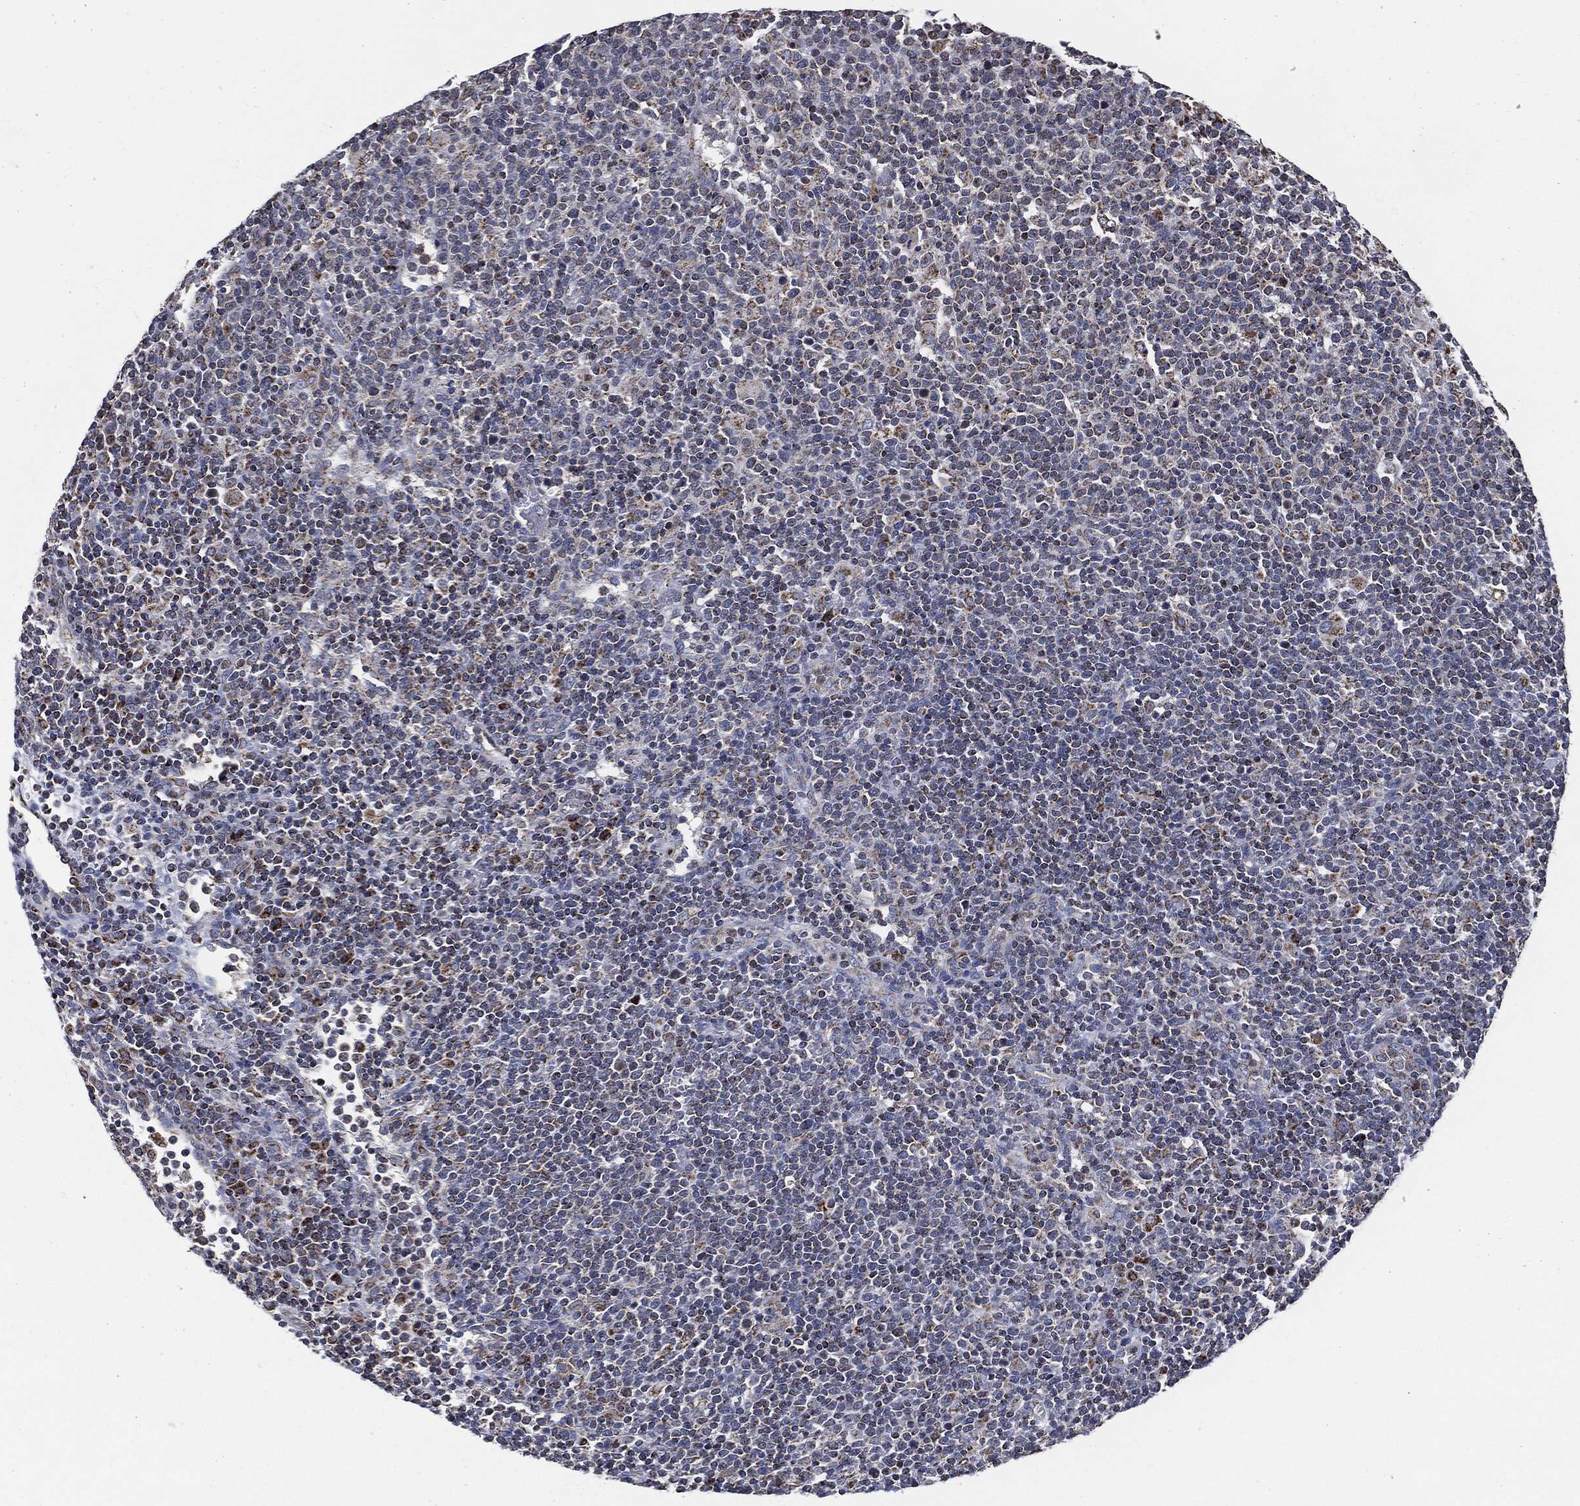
{"staining": {"intensity": "weak", "quantity": "<25%", "location": "cytoplasmic/membranous"}, "tissue": "lymphoma", "cell_type": "Tumor cells", "image_type": "cancer", "snomed": [{"axis": "morphology", "description": "Malignant lymphoma, non-Hodgkin's type, High grade"}, {"axis": "topography", "description": "Lymph node"}], "caption": "Immunohistochemistry (IHC) of lymphoma displays no expression in tumor cells.", "gene": "NDUFV2", "patient": {"sex": "male", "age": 61}}